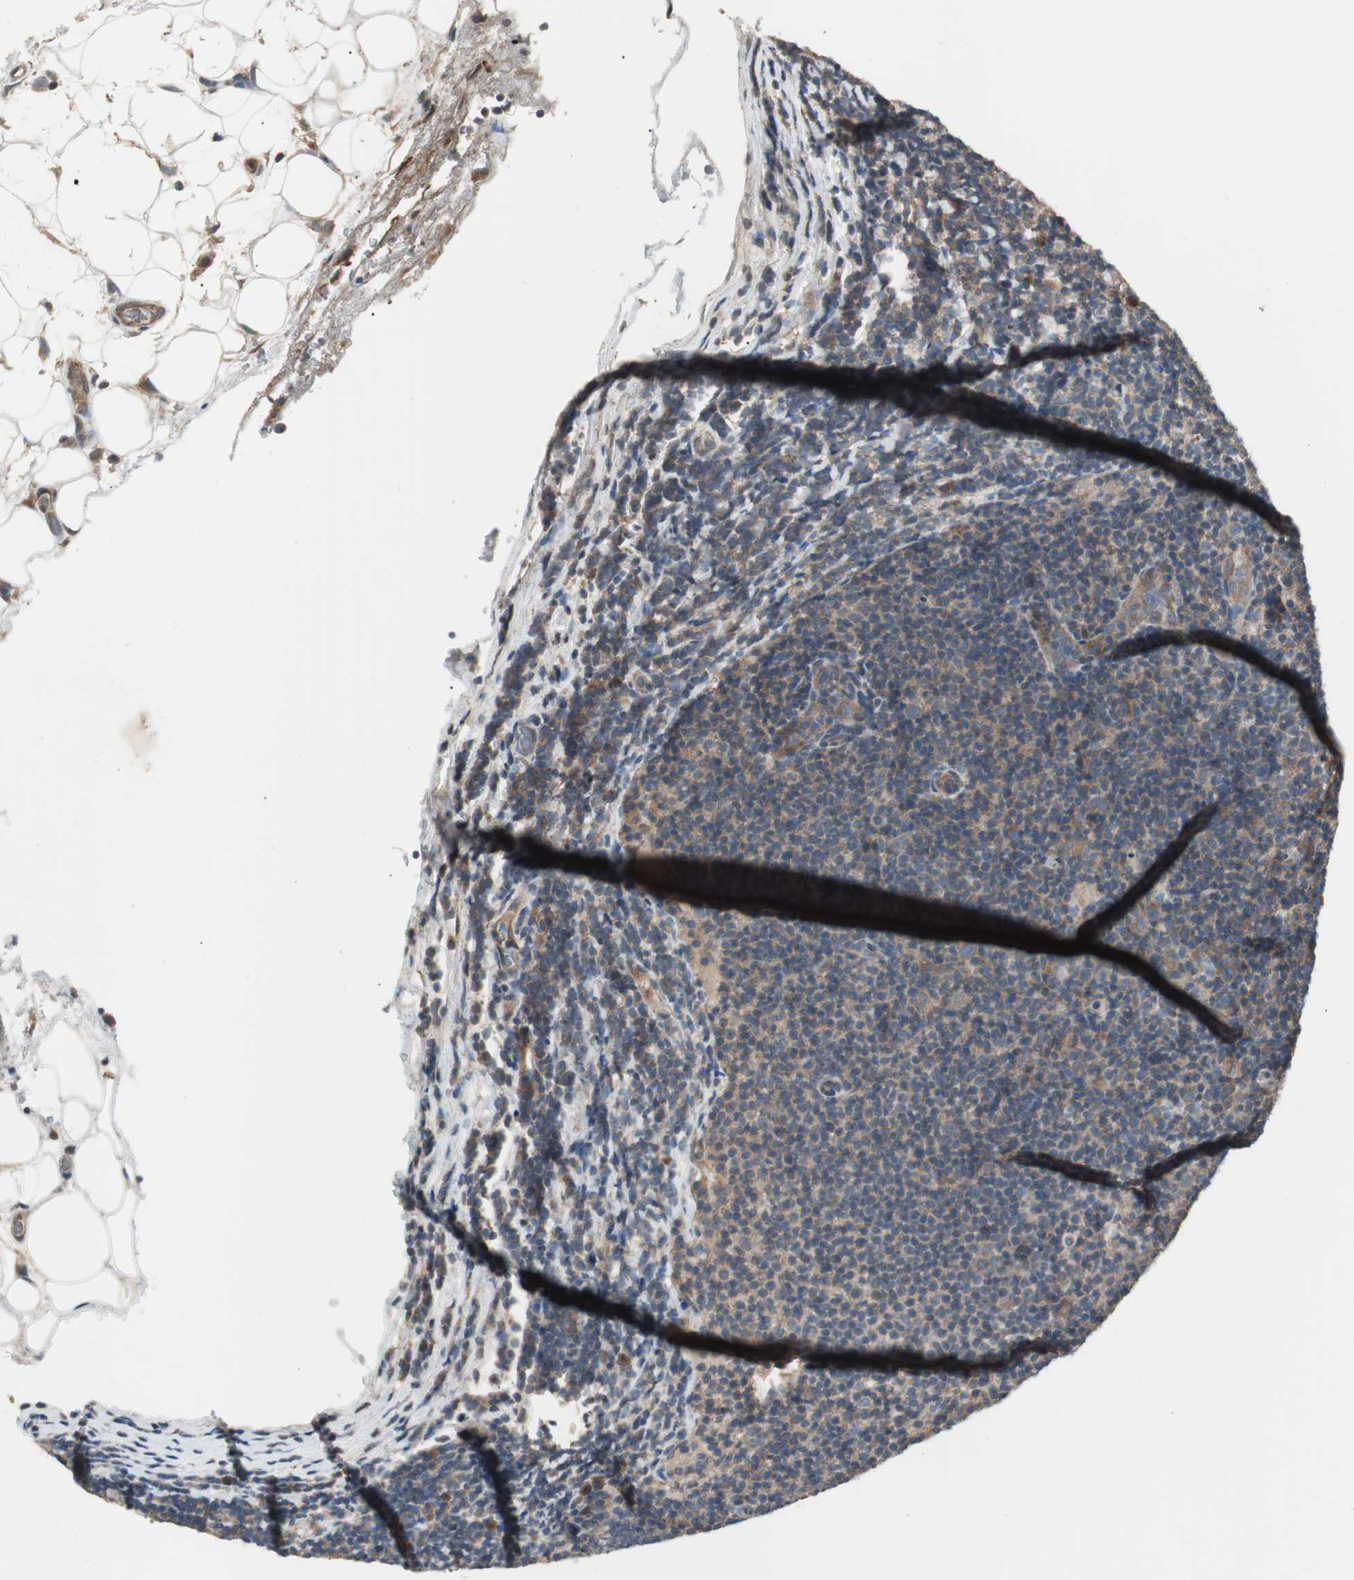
{"staining": {"intensity": "weak", "quantity": "25%-75%", "location": "cytoplasmic/membranous"}, "tissue": "lymphoma", "cell_type": "Tumor cells", "image_type": "cancer", "snomed": [{"axis": "morphology", "description": "Malignant lymphoma, non-Hodgkin's type, Low grade"}, {"axis": "topography", "description": "Lymph node"}], "caption": "Protein staining of malignant lymphoma, non-Hodgkin's type (low-grade) tissue reveals weak cytoplasmic/membranous positivity in approximately 25%-75% of tumor cells.", "gene": "ZMPSTE24", "patient": {"sex": "male", "age": 83}}